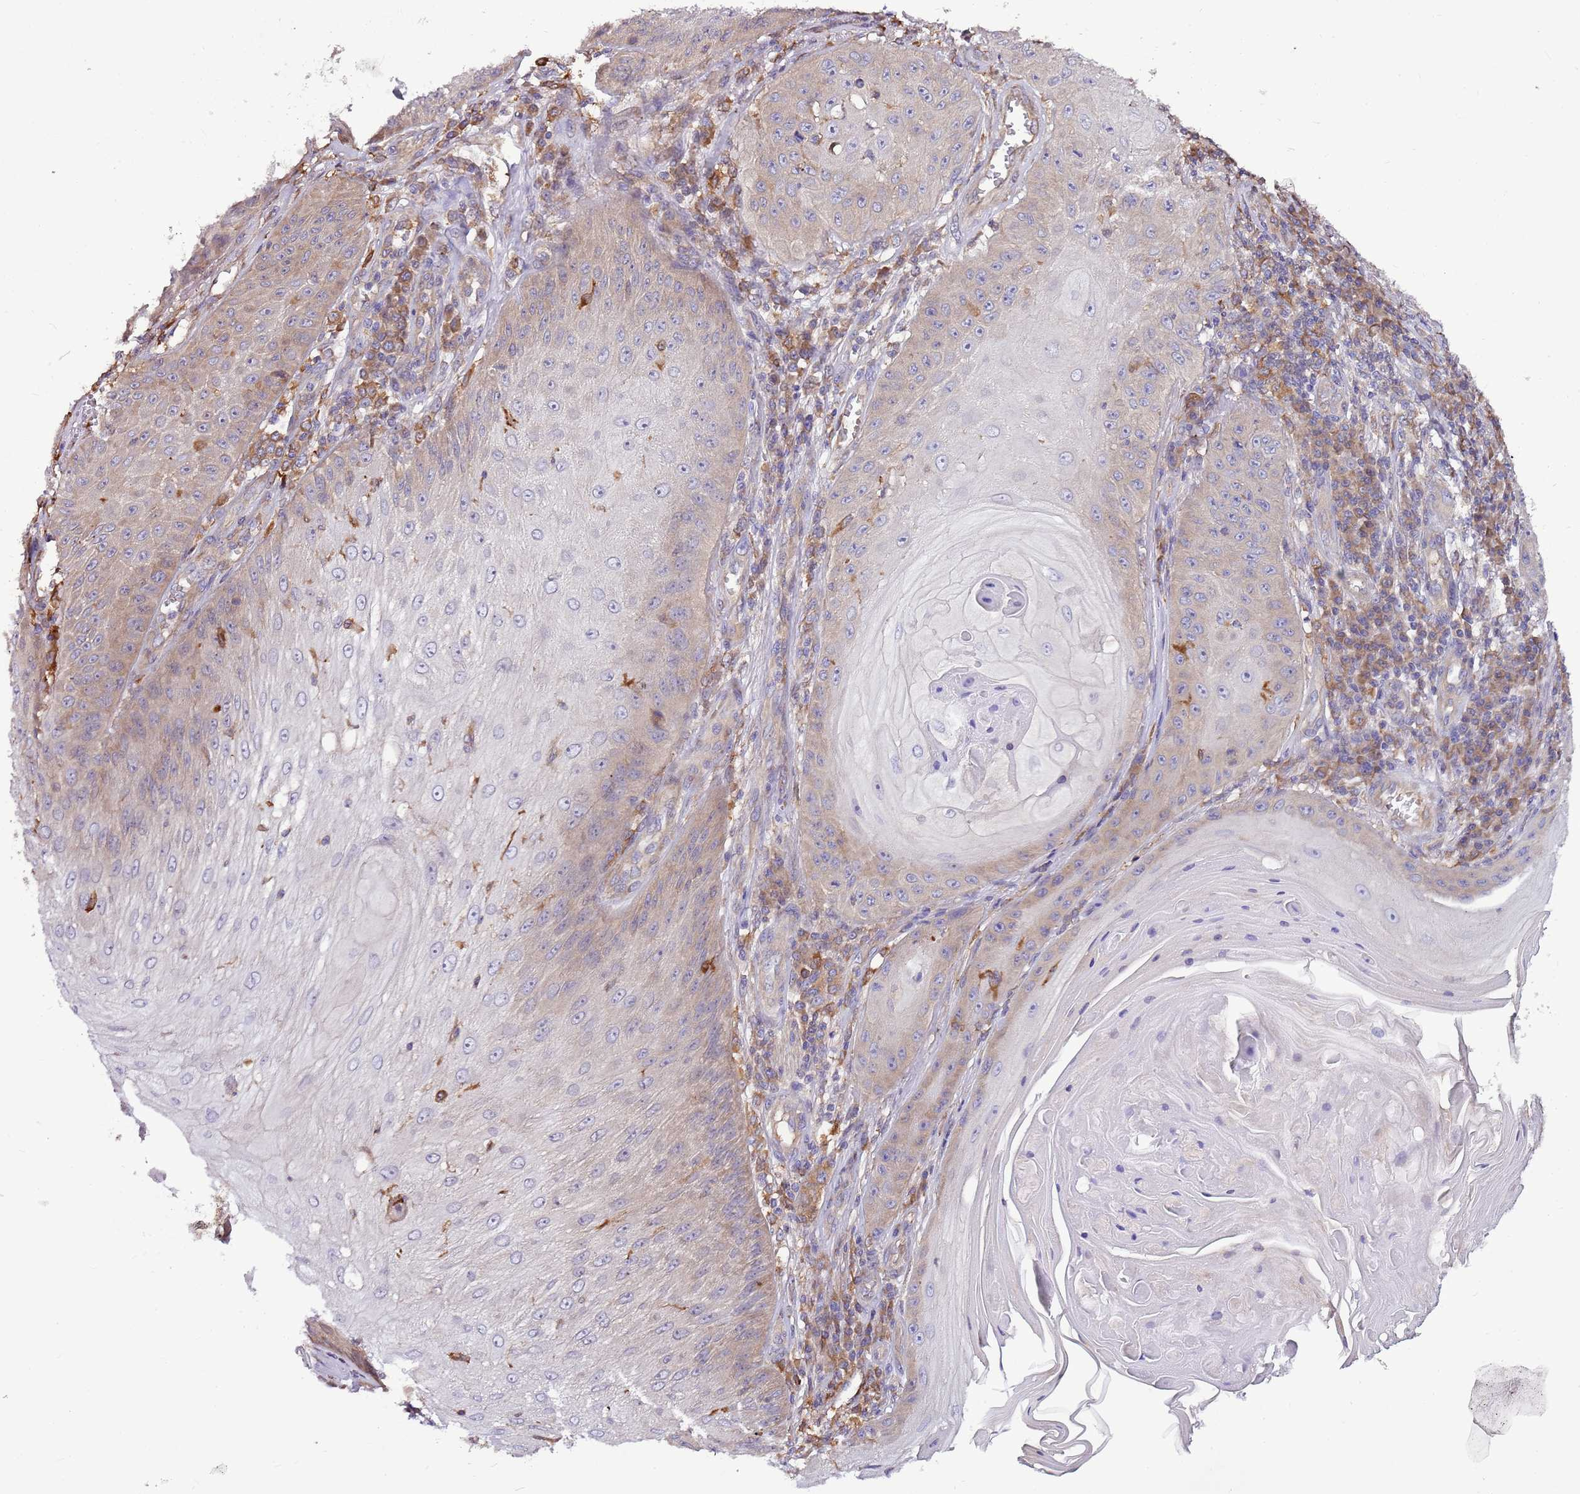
{"staining": {"intensity": "weak", "quantity": "25%-75%", "location": "cytoplasmic/membranous"}, "tissue": "skin cancer", "cell_type": "Tumor cells", "image_type": "cancer", "snomed": [{"axis": "morphology", "description": "Squamous cell carcinoma, NOS"}, {"axis": "topography", "description": "Skin"}], "caption": "Squamous cell carcinoma (skin) stained with DAB immunohistochemistry reveals low levels of weak cytoplasmic/membranous staining in about 25%-75% of tumor cells. The staining was performed using DAB, with brown indicating positive protein expression. Nuclei are stained blue with hematoxylin.", "gene": "ATXN2L", "patient": {"sex": "male", "age": 70}}